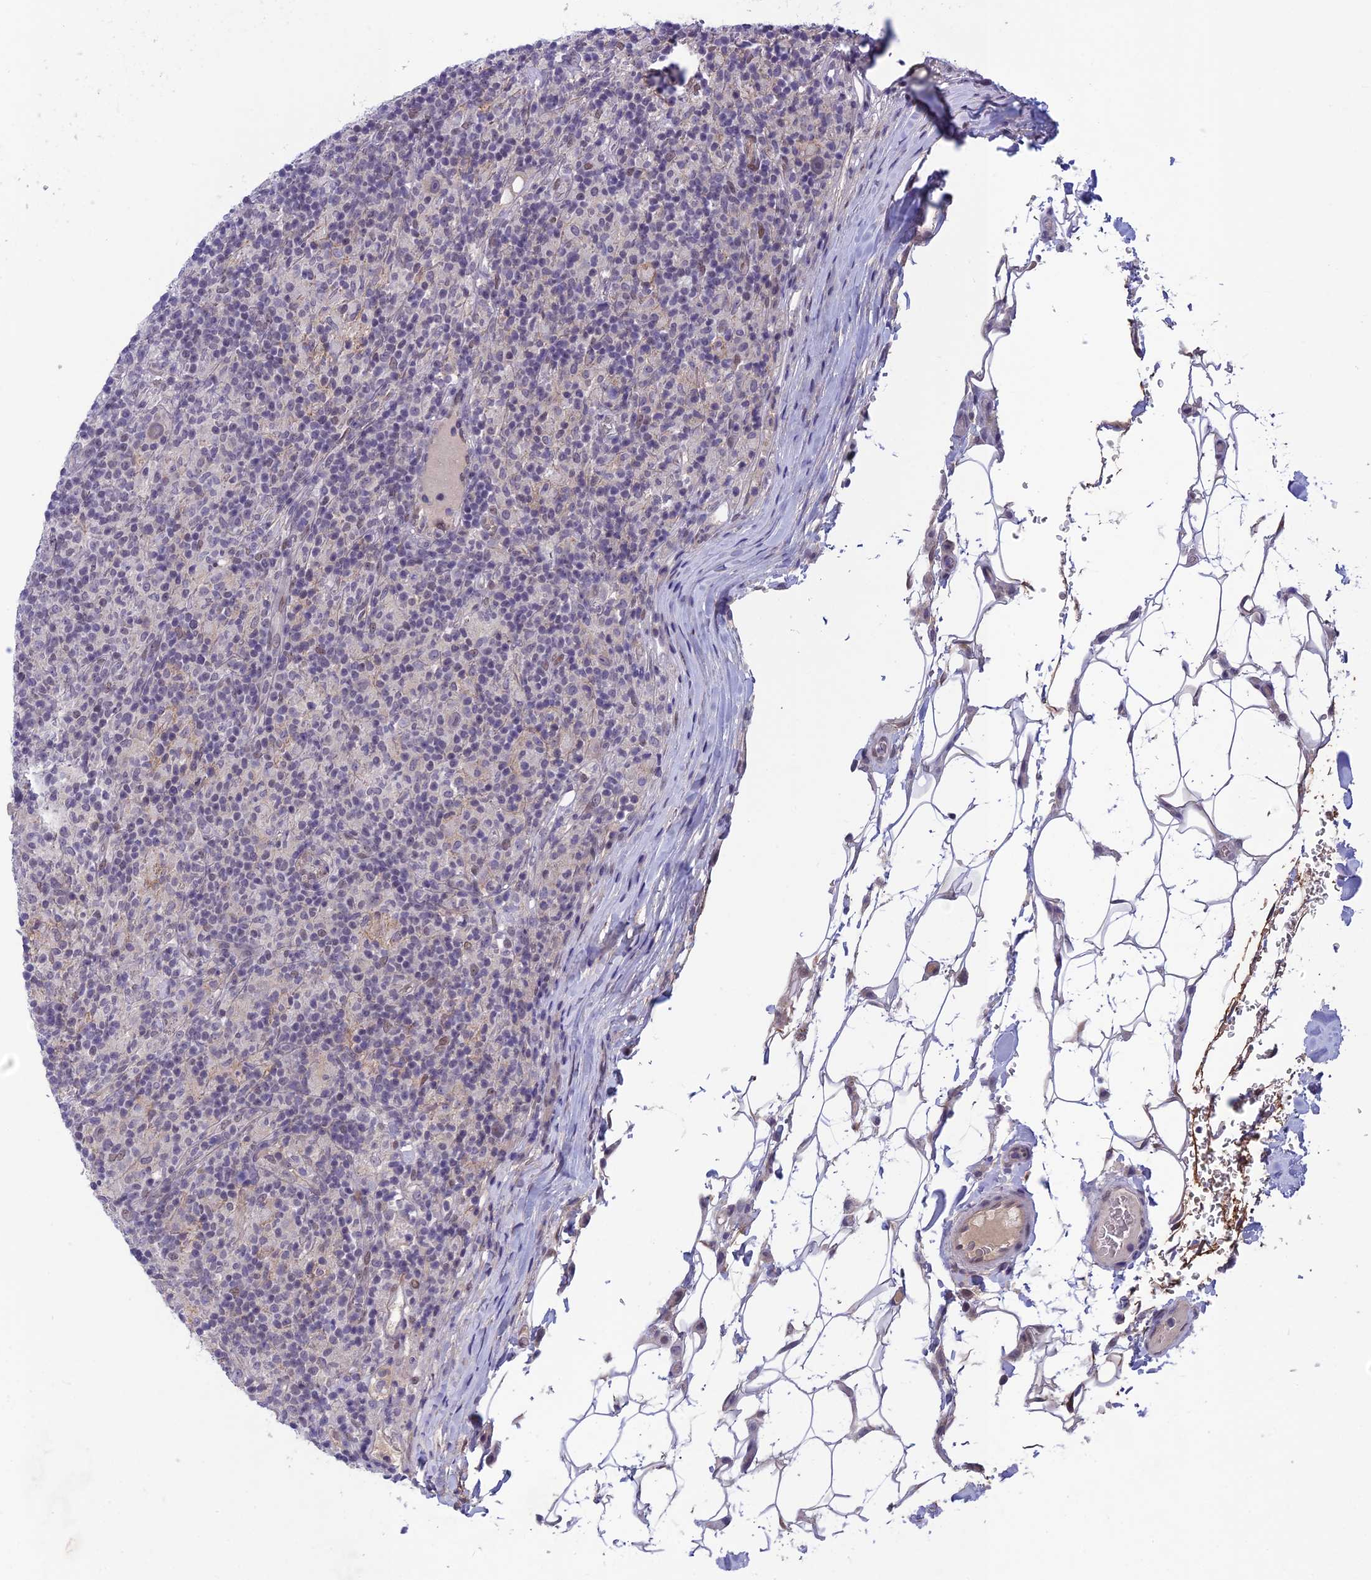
{"staining": {"intensity": "negative", "quantity": "none", "location": "none"}, "tissue": "lymphoma", "cell_type": "Tumor cells", "image_type": "cancer", "snomed": [{"axis": "morphology", "description": "Hodgkin's disease, NOS"}, {"axis": "topography", "description": "Lymph node"}], "caption": "Photomicrograph shows no significant protein expression in tumor cells of Hodgkin's disease. Brightfield microscopy of immunohistochemistry stained with DAB (brown) and hematoxylin (blue), captured at high magnification.", "gene": "FKBPL", "patient": {"sex": "male", "age": 70}}